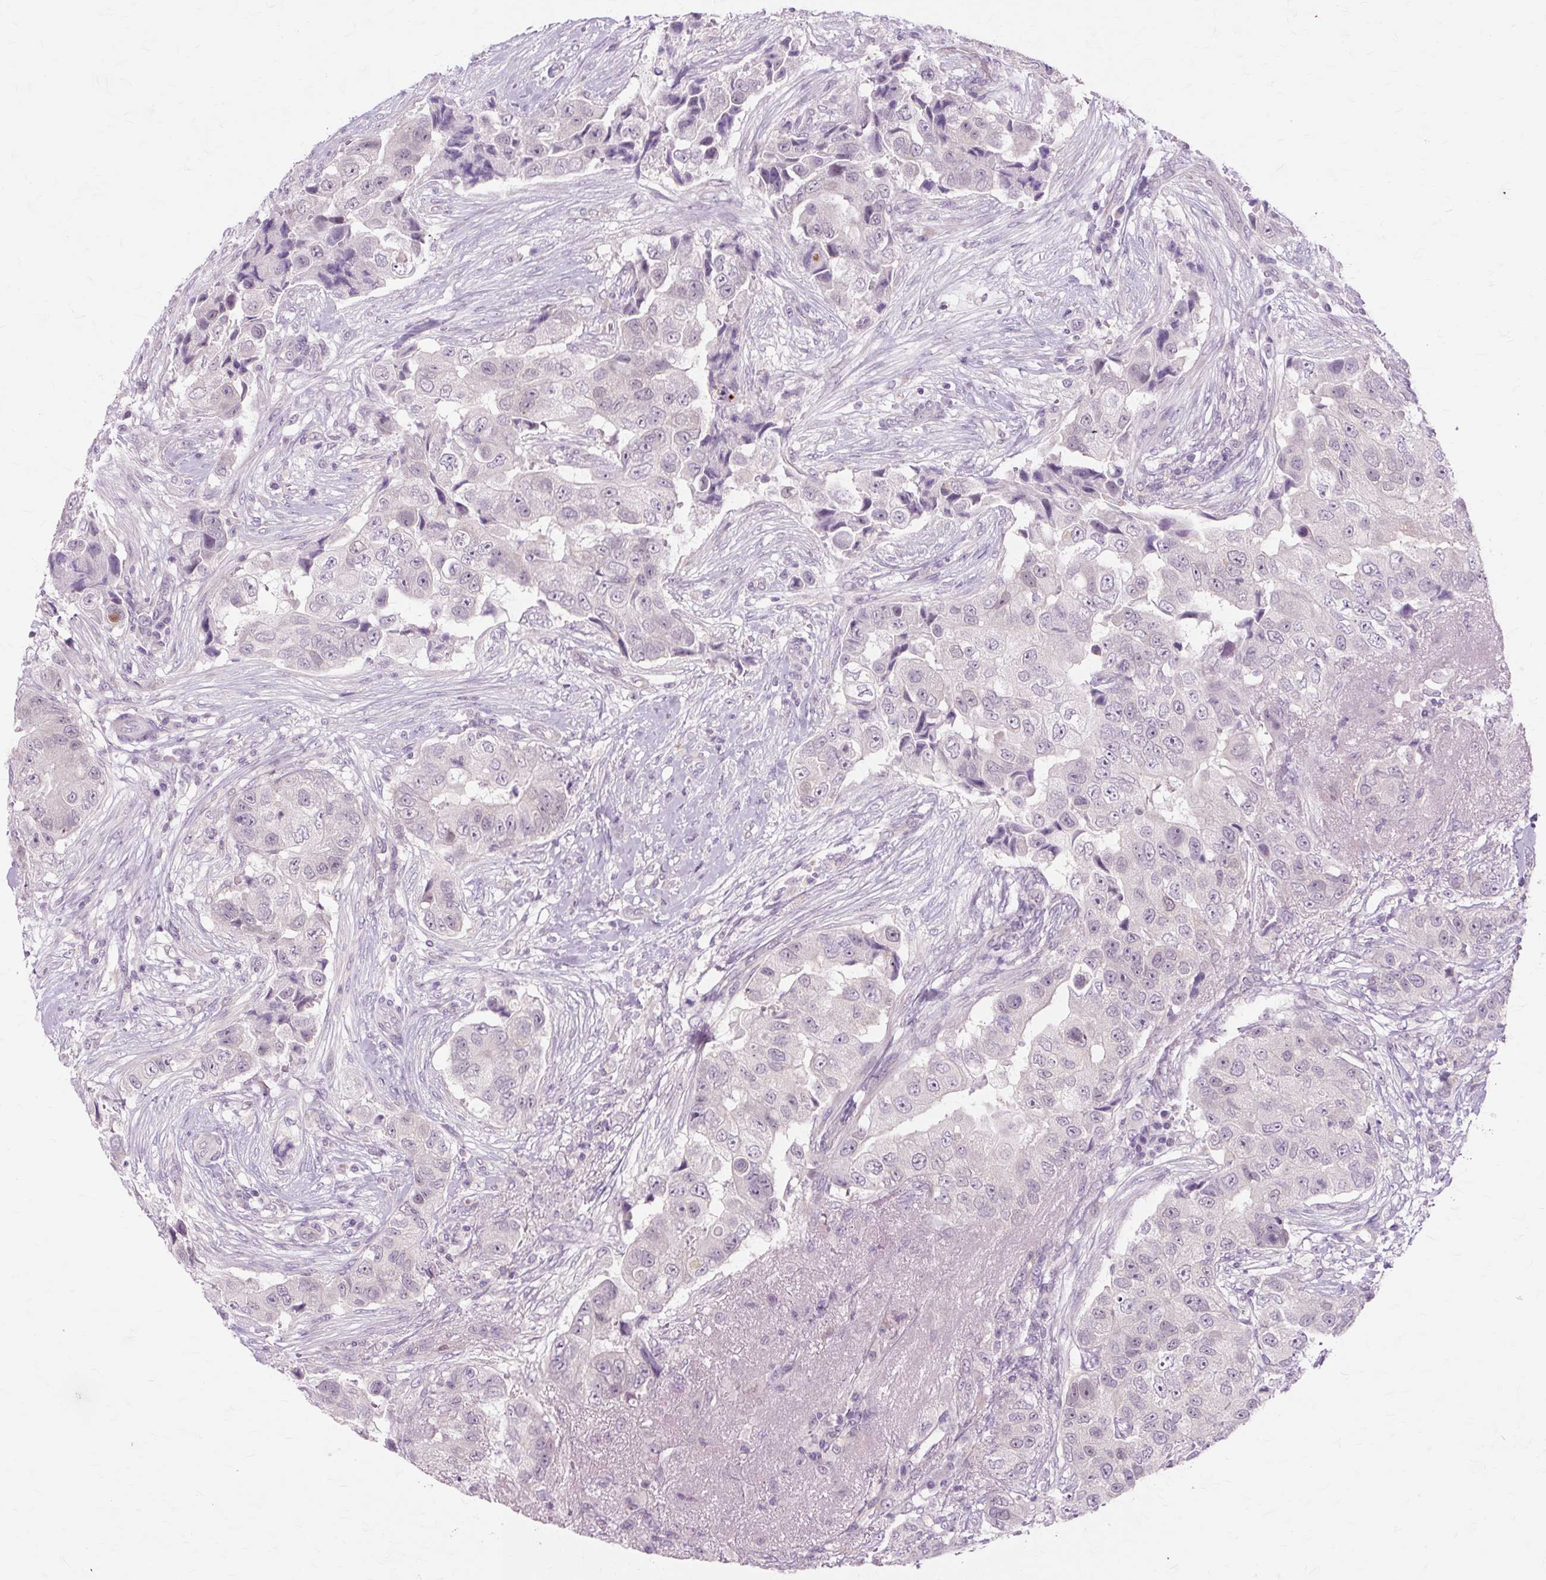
{"staining": {"intensity": "negative", "quantity": "none", "location": "none"}, "tissue": "breast cancer", "cell_type": "Tumor cells", "image_type": "cancer", "snomed": [{"axis": "morphology", "description": "Normal tissue, NOS"}, {"axis": "morphology", "description": "Duct carcinoma"}, {"axis": "topography", "description": "Breast"}], "caption": "Tumor cells are negative for brown protein staining in breast intraductal carcinoma.", "gene": "ZNF35", "patient": {"sex": "female", "age": 62}}